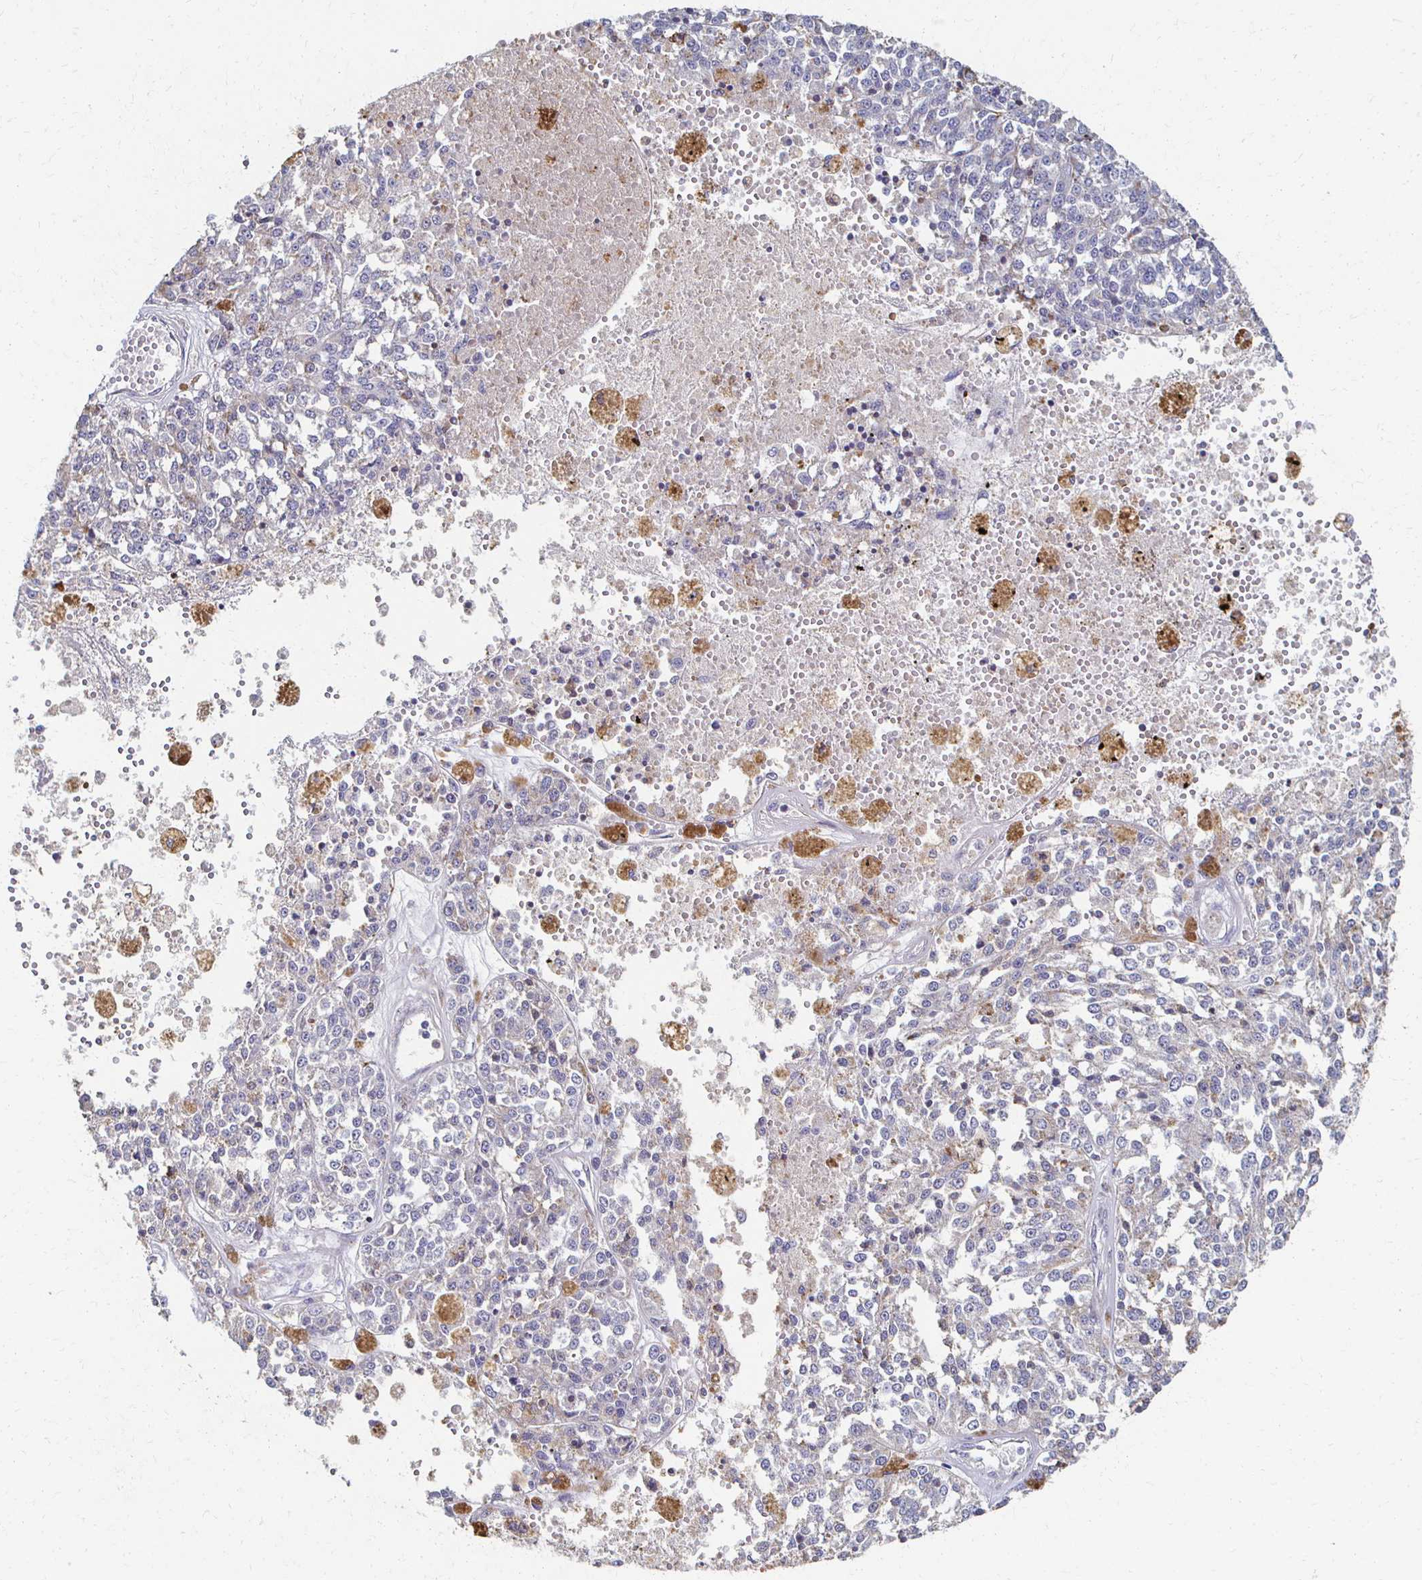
{"staining": {"intensity": "weak", "quantity": "25%-75%", "location": "cytoplasmic/membranous"}, "tissue": "melanoma", "cell_type": "Tumor cells", "image_type": "cancer", "snomed": [{"axis": "morphology", "description": "Malignant melanoma, Metastatic site"}, {"axis": "topography", "description": "Lymph node"}], "caption": "Immunohistochemical staining of human malignant melanoma (metastatic site) shows low levels of weak cytoplasmic/membranous protein expression in approximately 25%-75% of tumor cells.", "gene": "CX3CR1", "patient": {"sex": "female", "age": 64}}